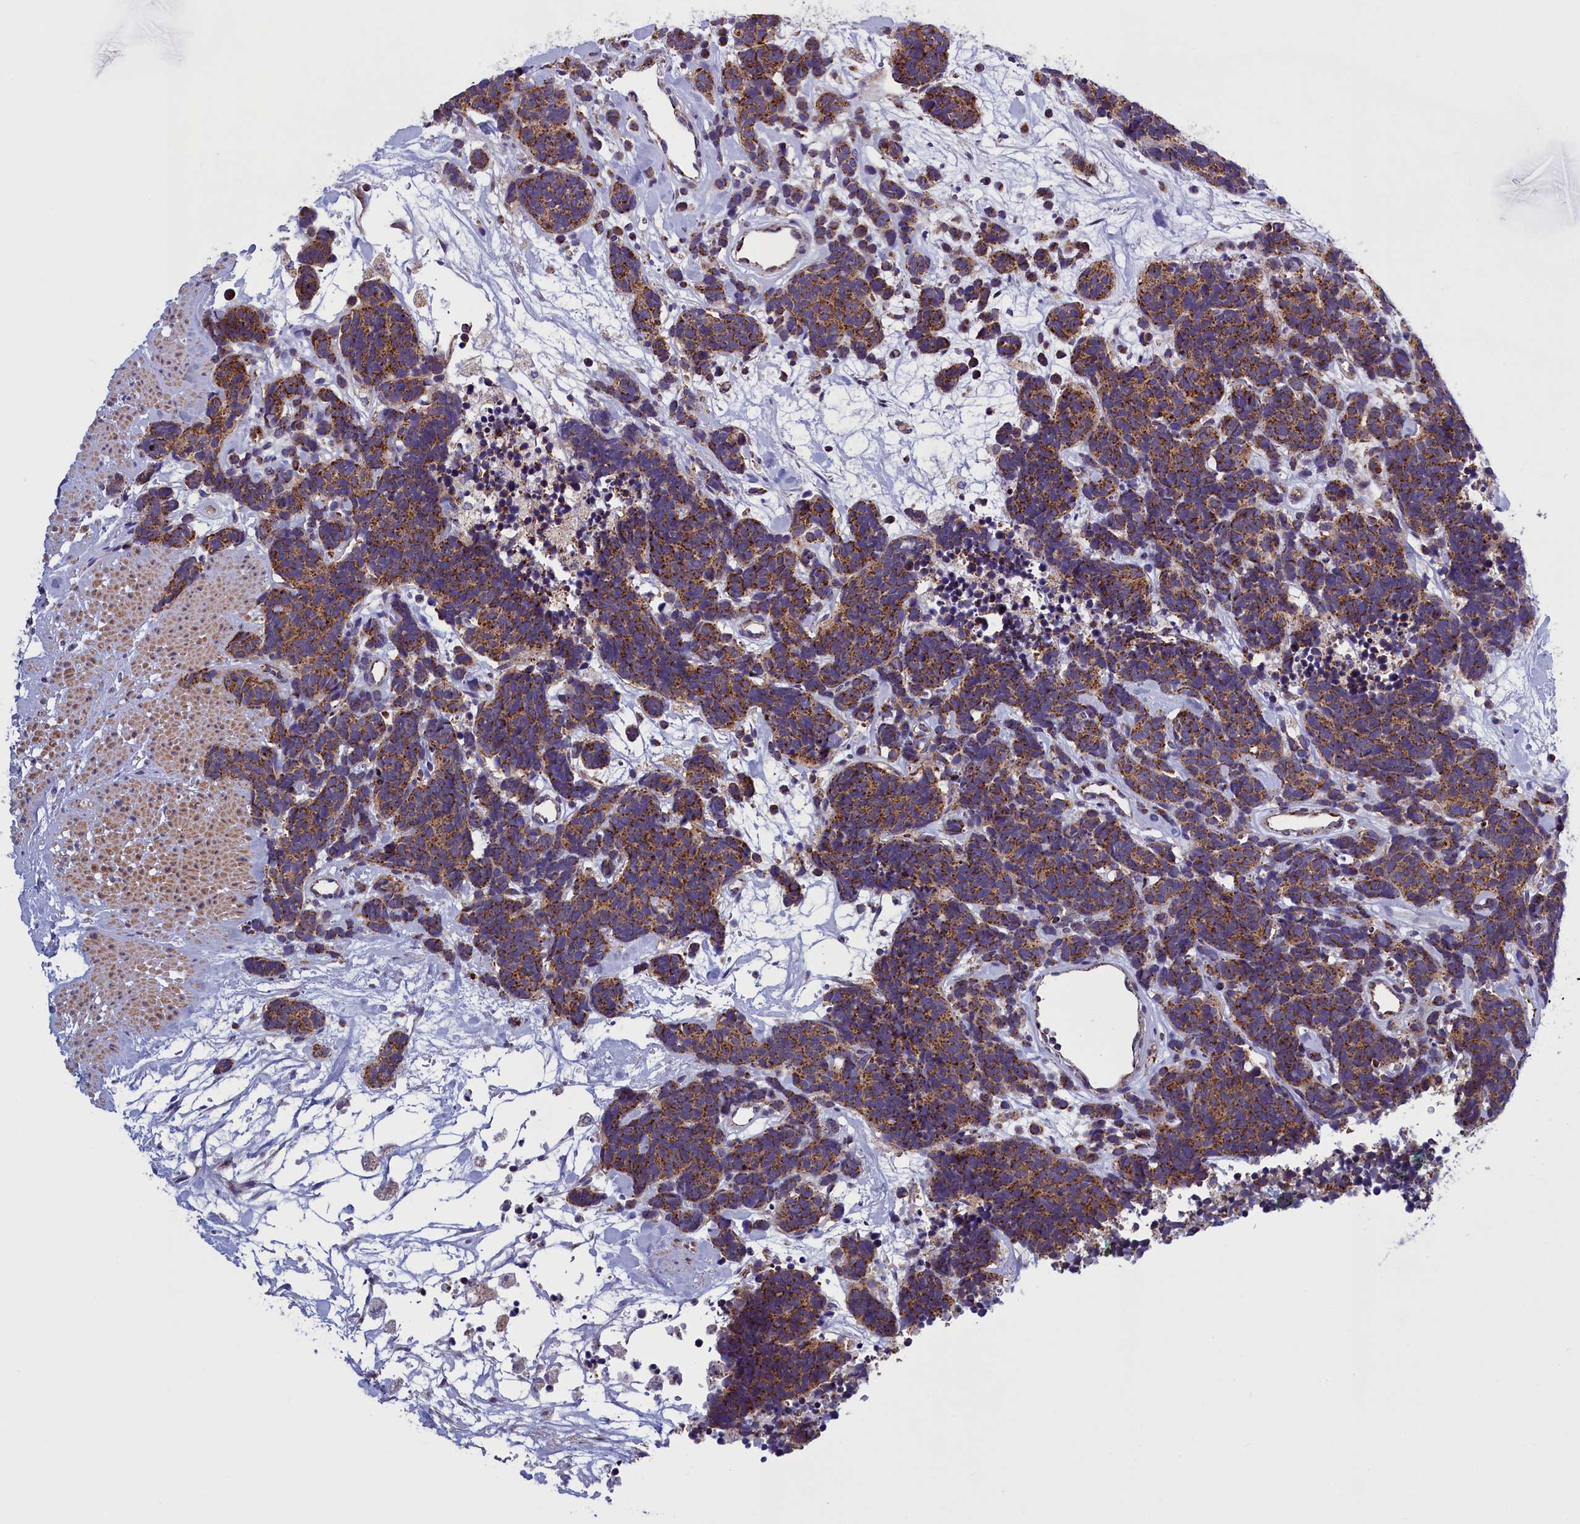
{"staining": {"intensity": "strong", "quantity": ">75%", "location": "cytoplasmic/membranous"}, "tissue": "carcinoid", "cell_type": "Tumor cells", "image_type": "cancer", "snomed": [{"axis": "morphology", "description": "Carcinoma, NOS"}, {"axis": "morphology", "description": "Carcinoid, malignant, NOS"}, {"axis": "topography", "description": "Urinary bladder"}], "caption": "About >75% of tumor cells in carcinoid reveal strong cytoplasmic/membranous protein expression as visualized by brown immunohistochemical staining.", "gene": "IFT122", "patient": {"sex": "male", "age": 57}}